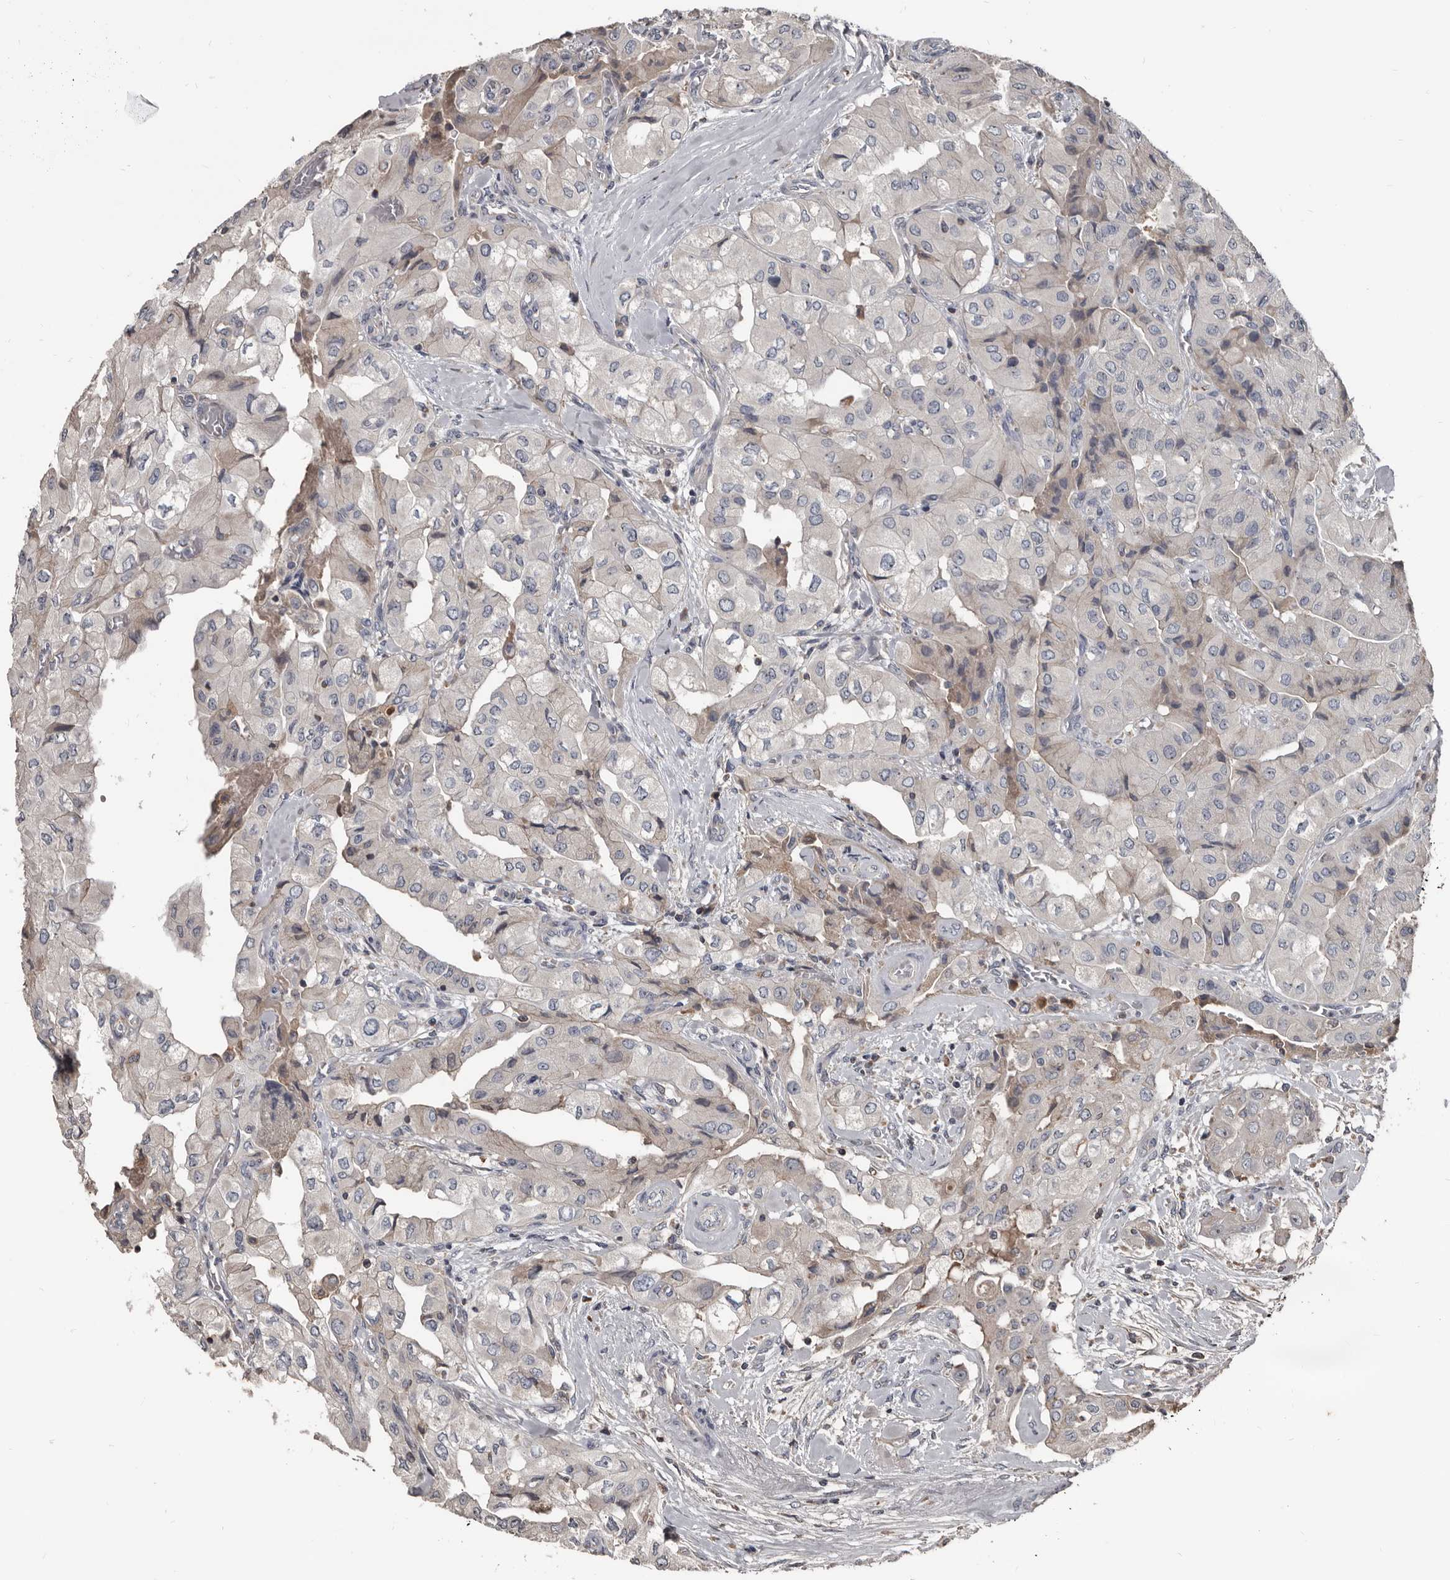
{"staining": {"intensity": "weak", "quantity": "<25%", "location": "cytoplasmic/membranous"}, "tissue": "thyroid cancer", "cell_type": "Tumor cells", "image_type": "cancer", "snomed": [{"axis": "morphology", "description": "Papillary adenocarcinoma, NOS"}, {"axis": "topography", "description": "Thyroid gland"}], "caption": "The immunohistochemistry (IHC) micrograph has no significant positivity in tumor cells of thyroid cancer tissue. (DAB (3,3'-diaminobenzidine) immunohistochemistry with hematoxylin counter stain).", "gene": "GREB1", "patient": {"sex": "female", "age": 59}}